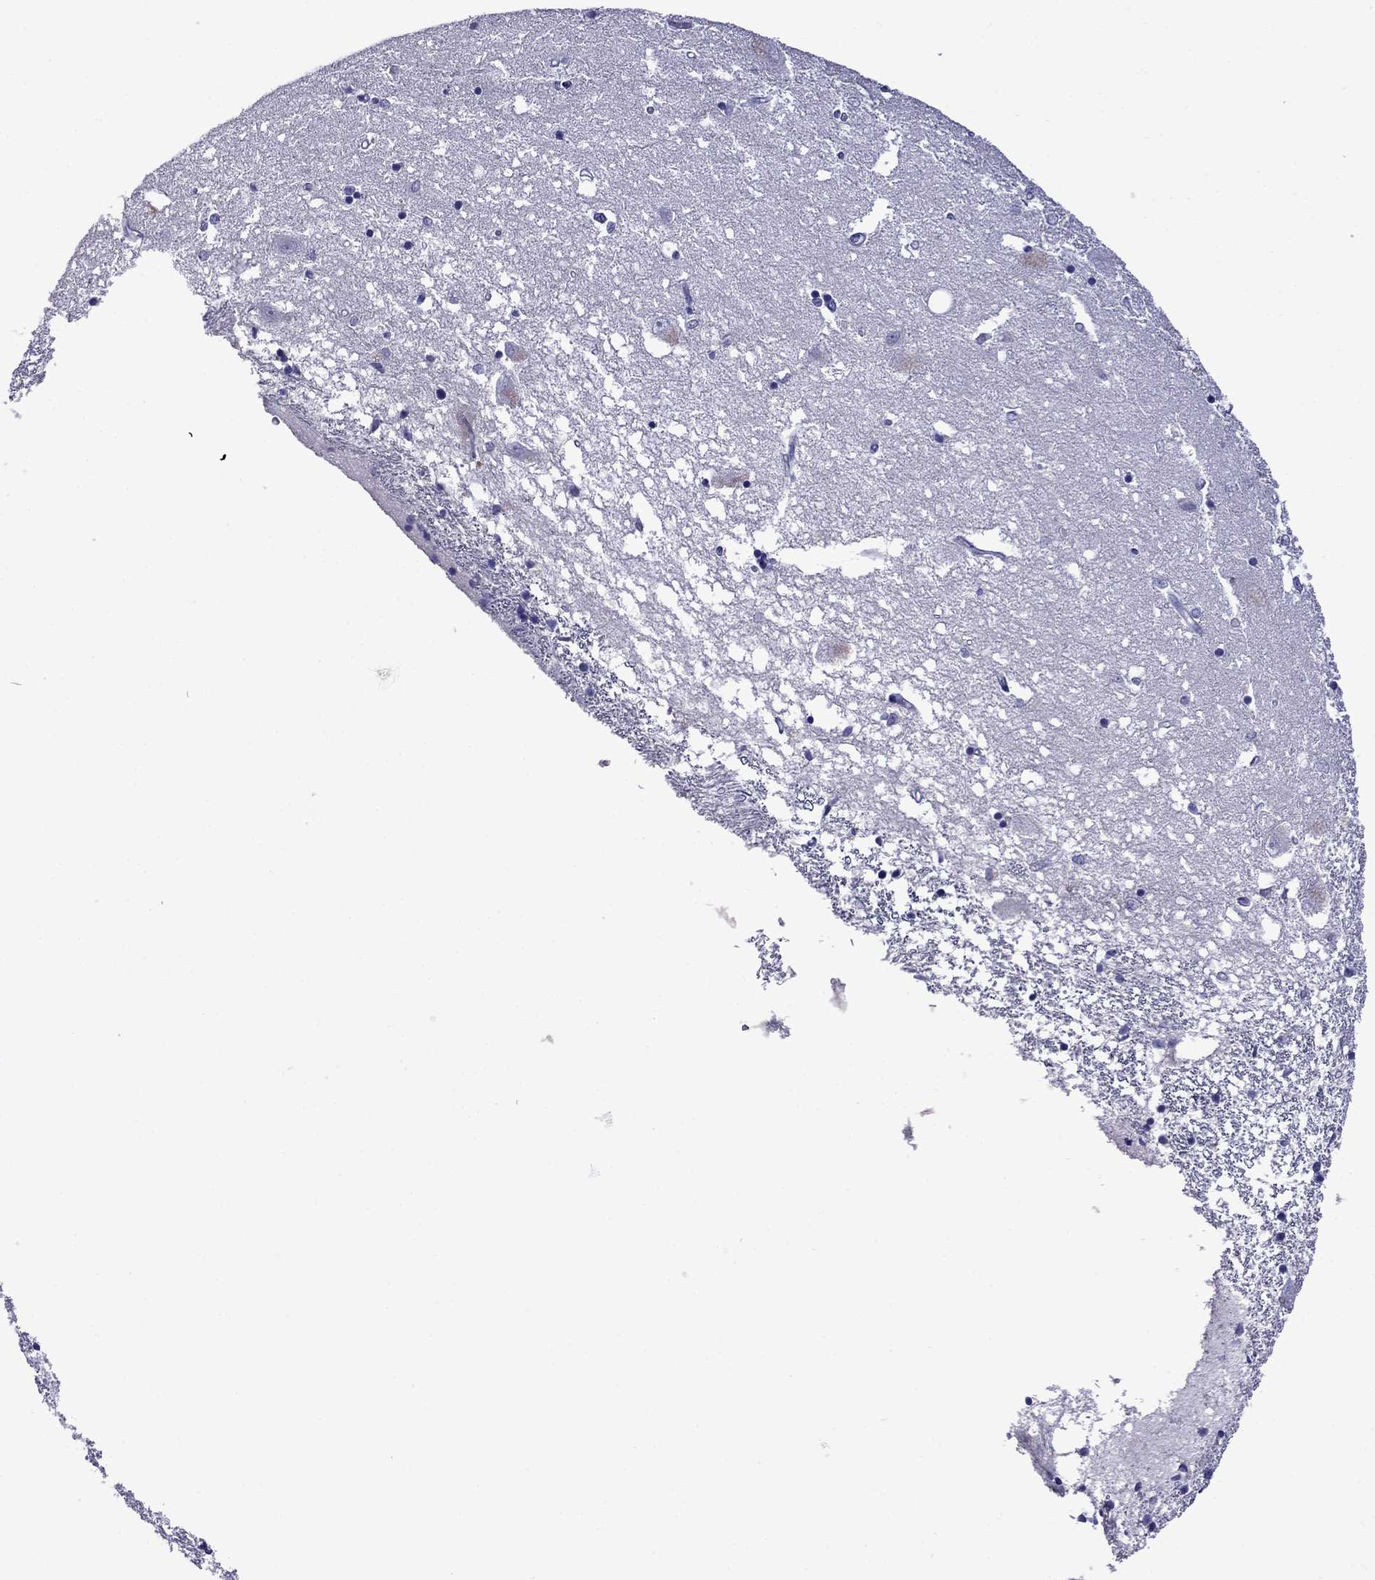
{"staining": {"intensity": "negative", "quantity": "none", "location": "none"}, "tissue": "caudate", "cell_type": "Glial cells", "image_type": "normal", "snomed": [{"axis": "morphology", "description": "Normal tissue, NOS"}, {"axis": "topography", "description": "Lateral ventricle wall"}], "caption": "IHC micrograph of normal caudate: caudate stained with DAB (3,3'-diaminobenzidine) reveals no significant protein positivity in glial cells.", "gene": "STAR", "patient": {"sex": "female", "age": 71}}